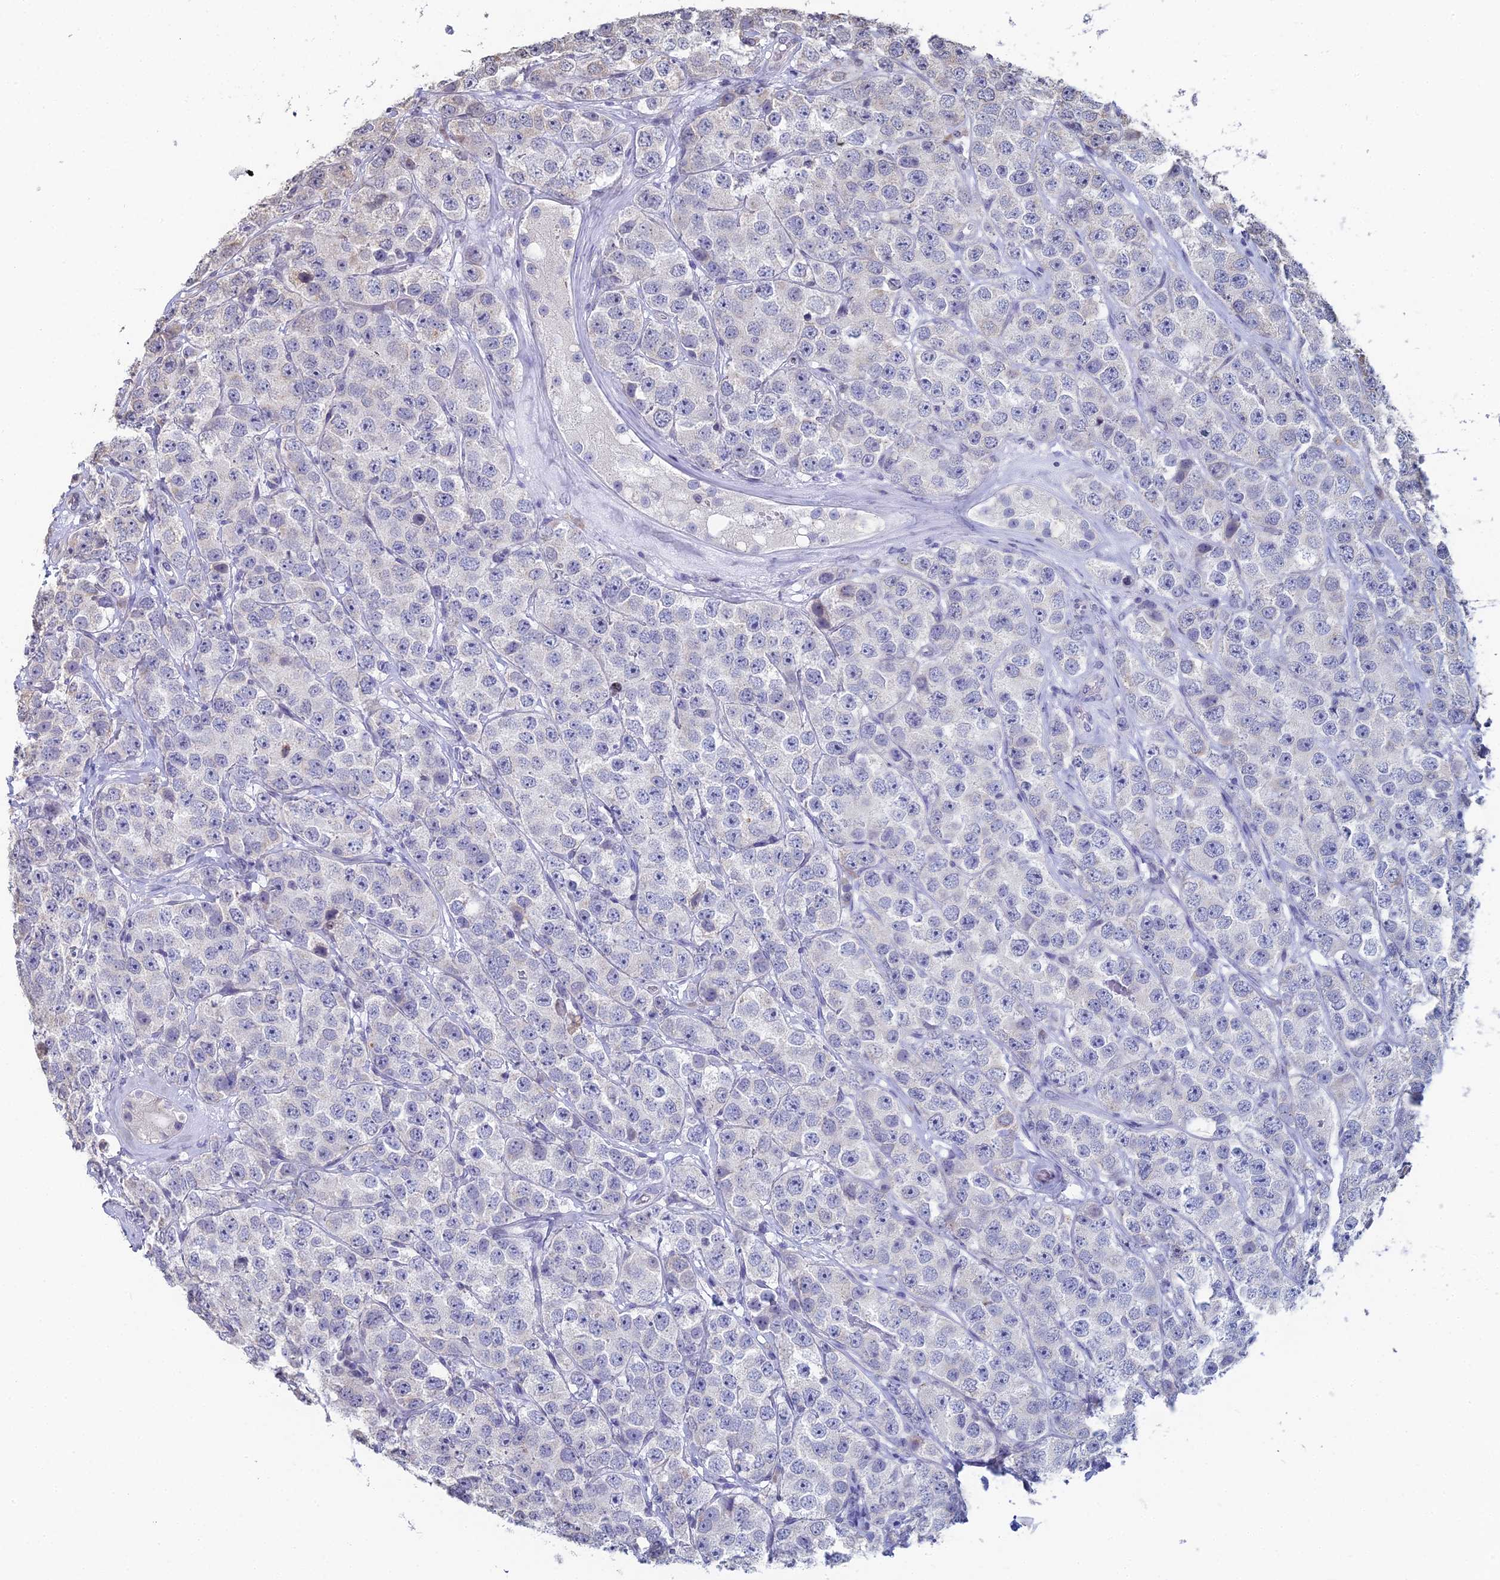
{"staining": {"intensity": "negative", "quantity": "none", "location": "none"}, "tissue": "testis cancer", "cell_type": "Tumor cells", "image_type": "cancer", "snomed": [{"axis": "morphology", "description": "Seminoma, NOS"}, {"axis": "topography", "description": "Testis"}], "caption": "Immunohistochemistry (IHC) image of human testis cancer (seminoma) stained for a protein (brown), which exhibits no expression in tumor cells.", "gene": "PRR22", "patient": {"sex": "male", "age": 28}}